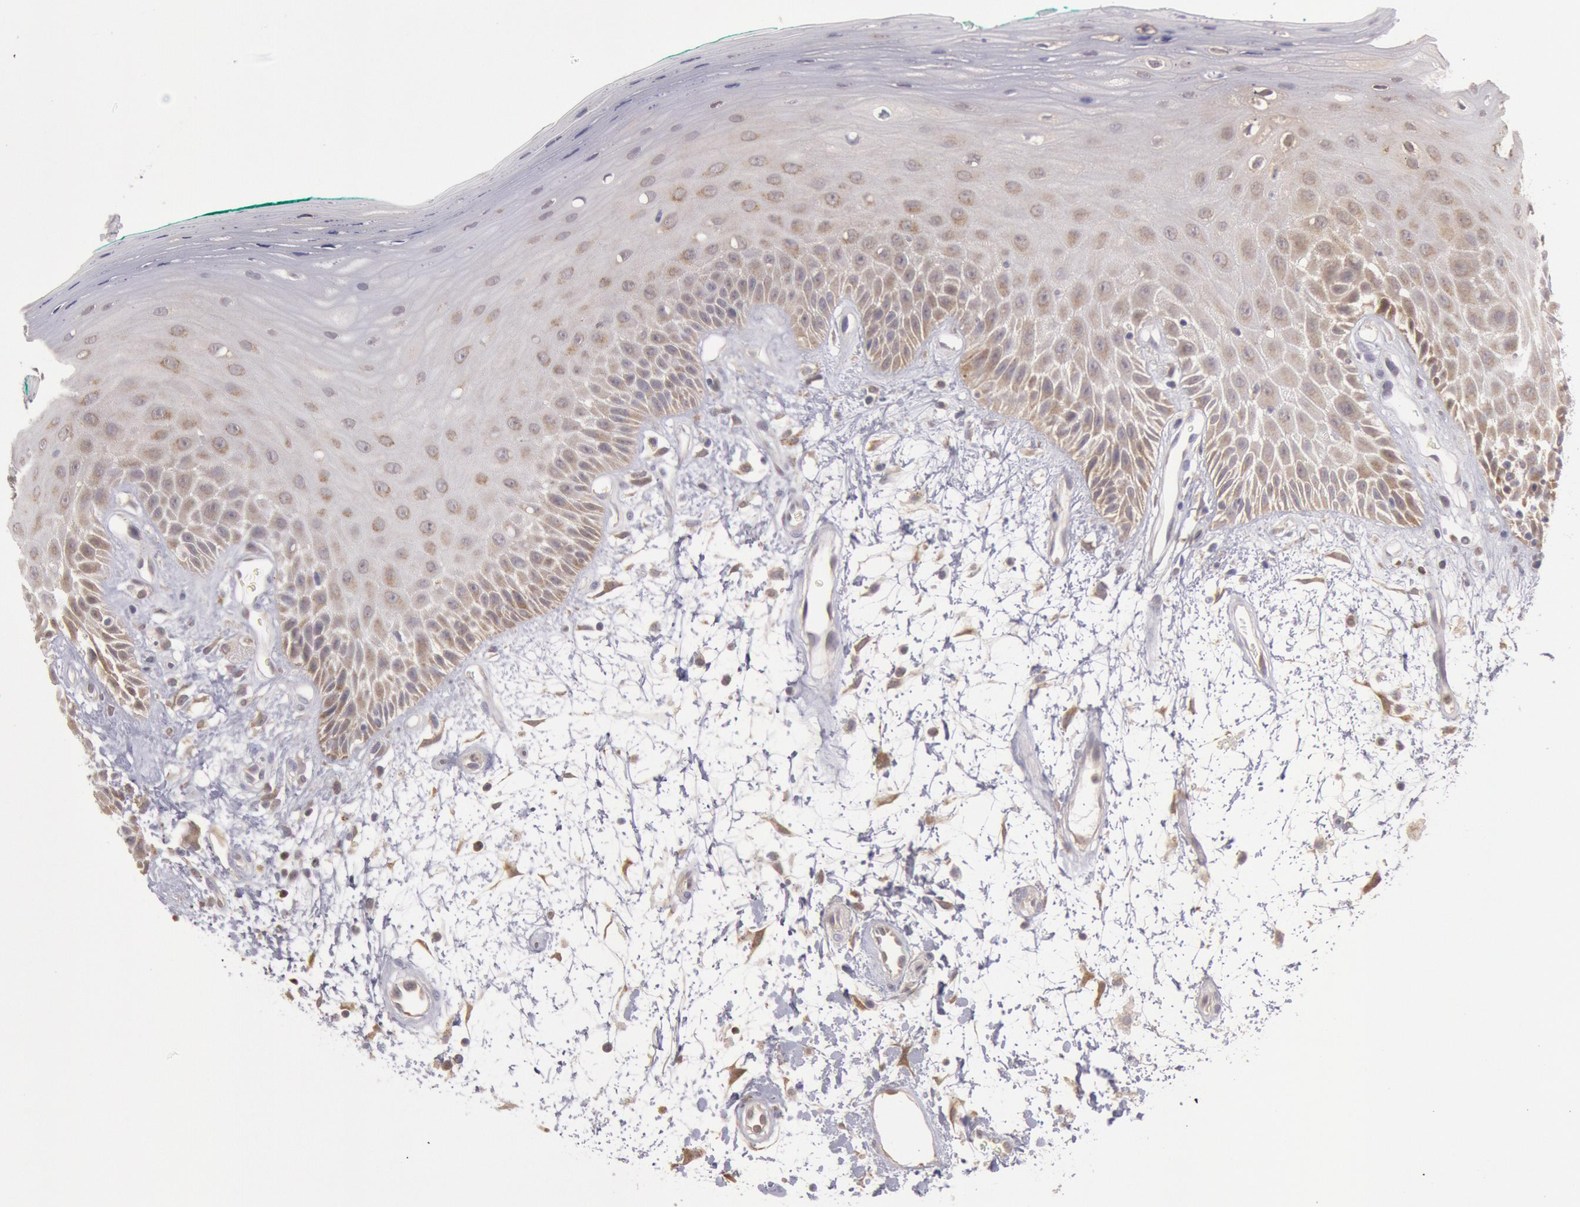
{"staining": {"intensity": "weak", "quantity": "<25%", "location": "cytoplasmic/membranous"}, "tissue": "oral mucosa", "cell_type": "Squamous epithelial cells", "image_type": "normal", "snomed": [{"axis": "morphology", "description": "Normal tissue, NOS"}, {"axis": "morphology", "description": "Squamous cell carcinoma, NOS"}, {"axis": "topography", "description": "Skeletal muscle"}, {"axis": "topography", "description": "Oral tissue"}, {"axis": "topography", "description": "Head-Neck"}], "caption": "Photomicrograph shows no protein positivity in squamous epithelial cells of normal oral mucosa.", "gene": "MPST", "patient": {"sex": "female", "age": 84}}